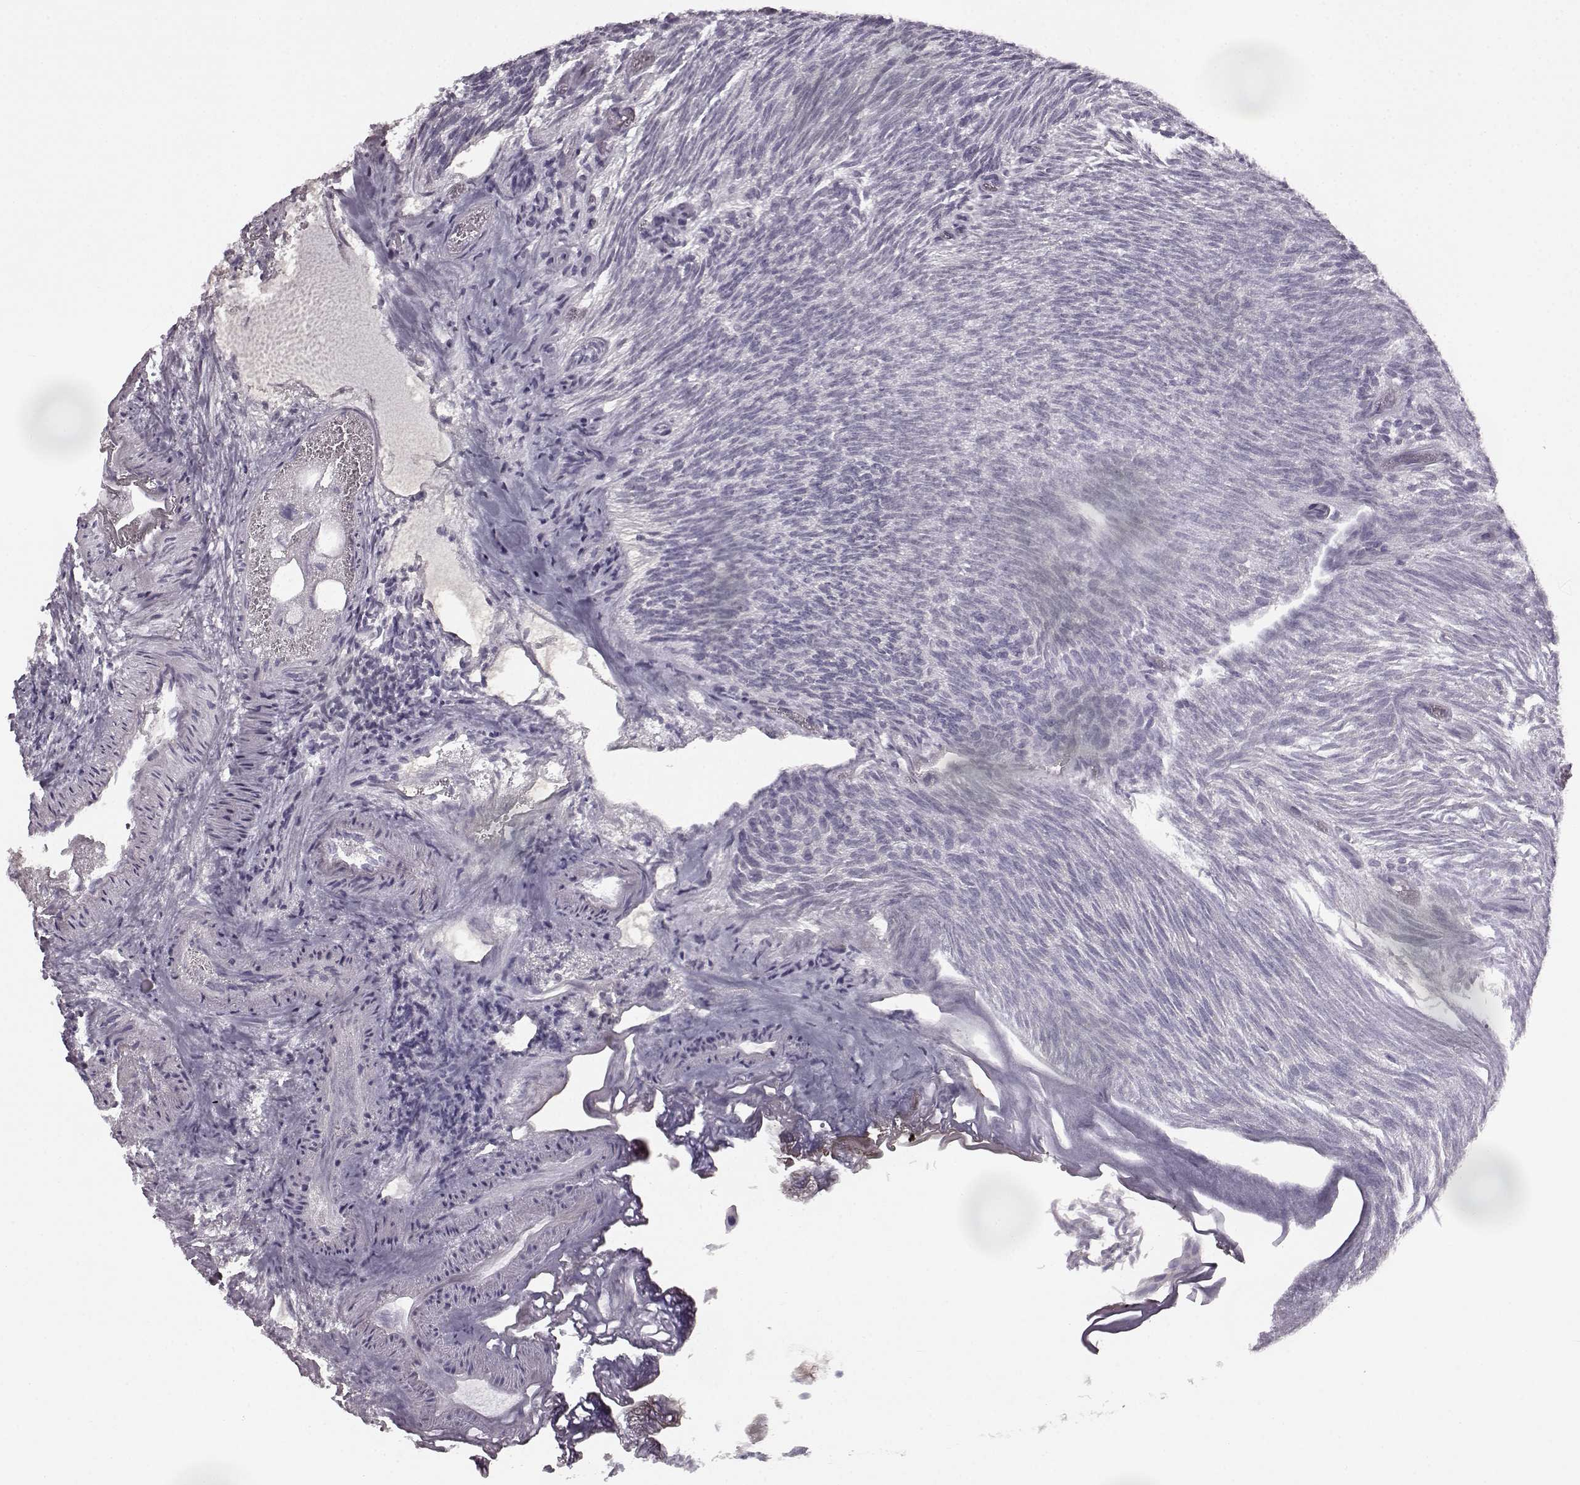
{"staining": {"intensity": "negative", "quantity": "none", "location": "none"}, "tissue": "urothelial cancer", "cell_type": "Tumor cells", "image_type": "cancer", "snomed": [{"axis": "morphology", "description": "Urothelial carcinoma, Low grade"}, {"axis": "topography", "description": "Urinary bladder"}], "caption": "An immunohistochemistry (IHC) photomicrograph of urothelial cancer is shown. There is no staining in tumor cells of urothelial cancer.", "gene": "SEMG2", "patient": {"sex": "male", "age": 77}}